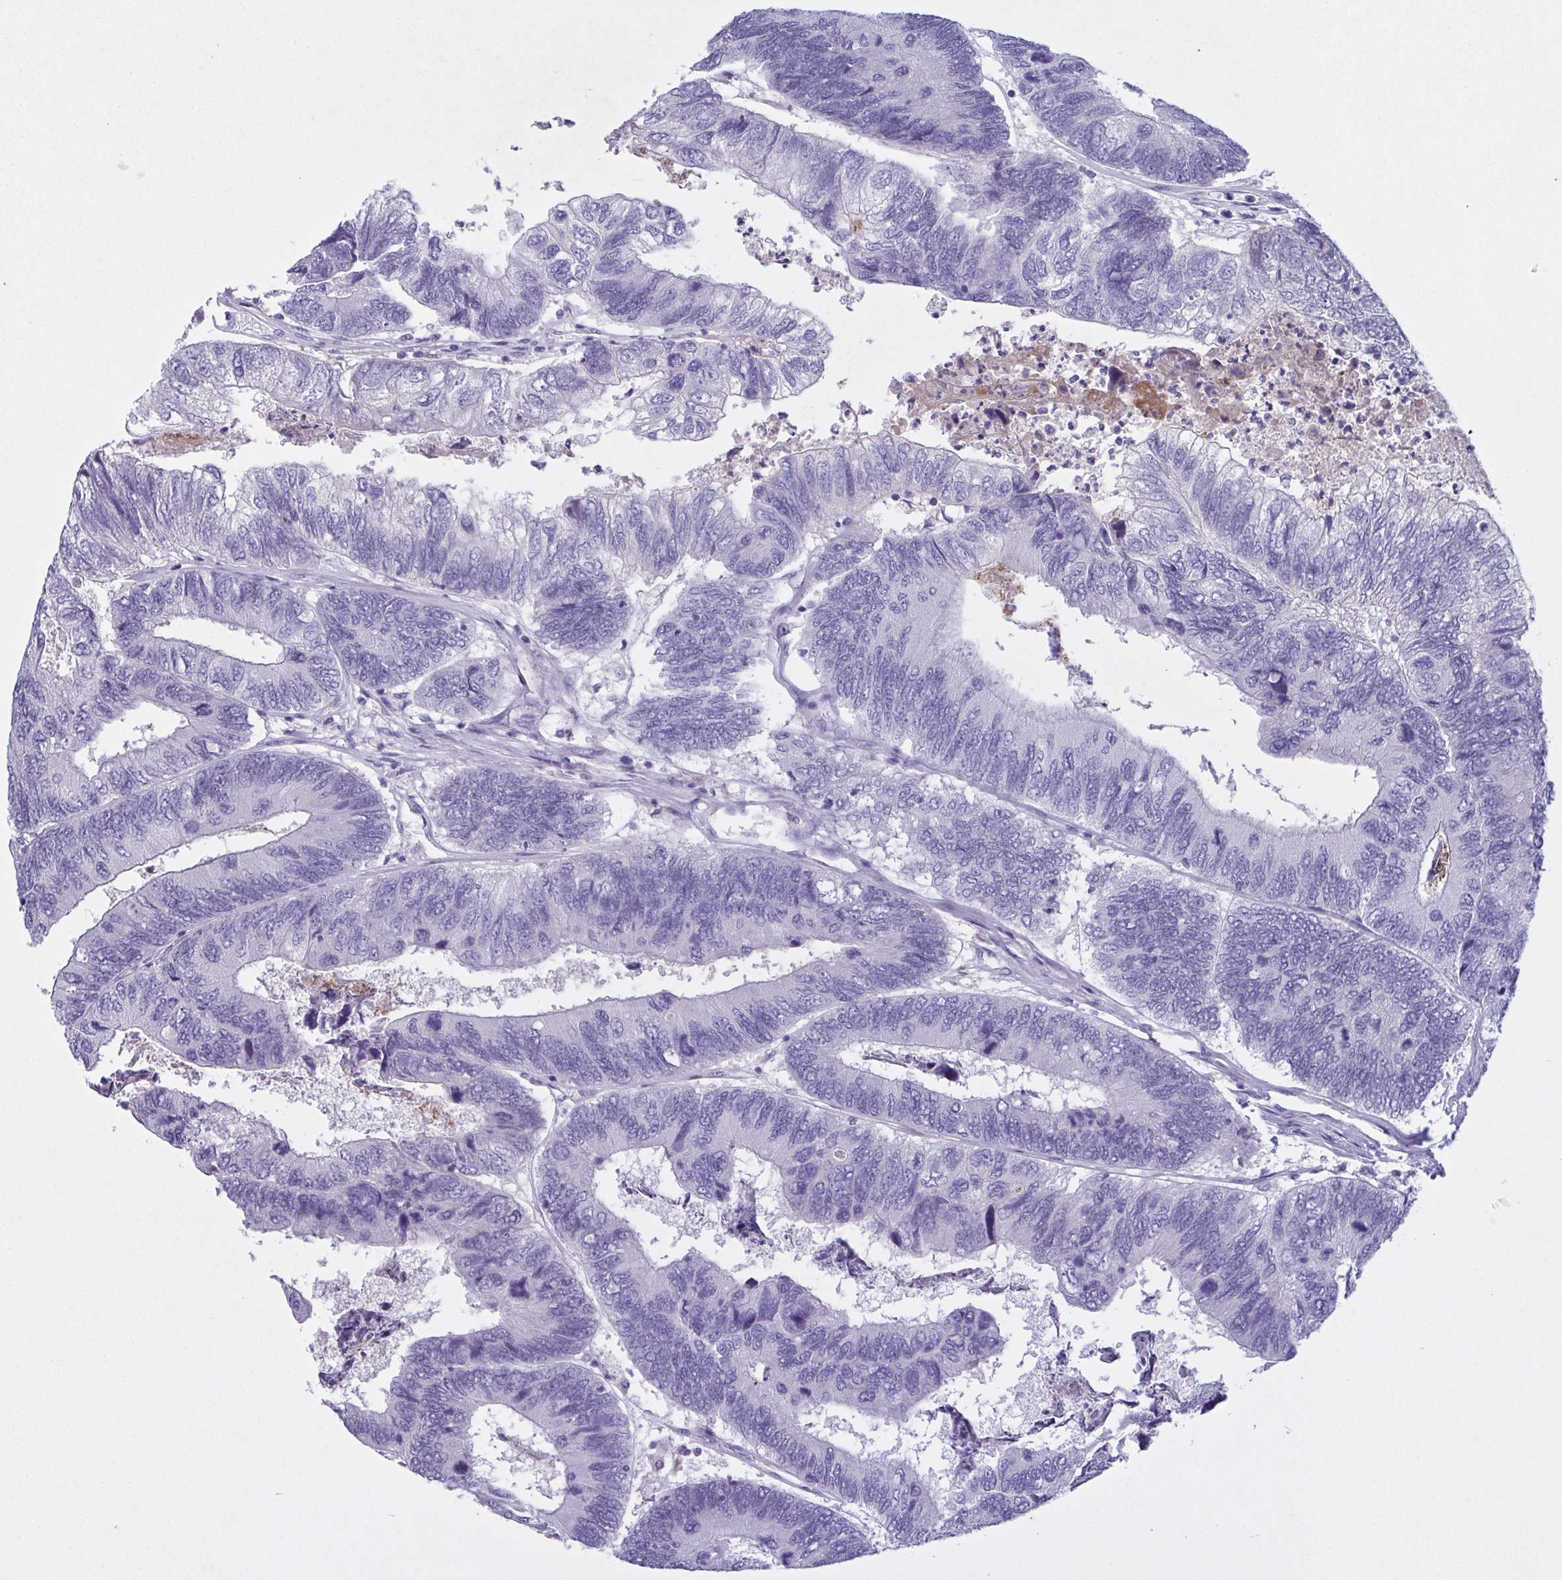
{"staining": {"intensity": "negative", "quantity": "none", "location": "none"}, "tissue": "colorectal cancer", "cell_type": "Tumor cells", "image_type": "cancer", "snomed": [{"axis": "morphology", "description": "Adenocarcinoma, NOS"}, {"axis": "topography", "description": "Colon"}], "caption": "Immunohistochemical staining of human colorectal adenocarcinoma shows no significant staining in tumor cells.", "gene": "F13B", "patient": {"sex": "female", "age": 67}}